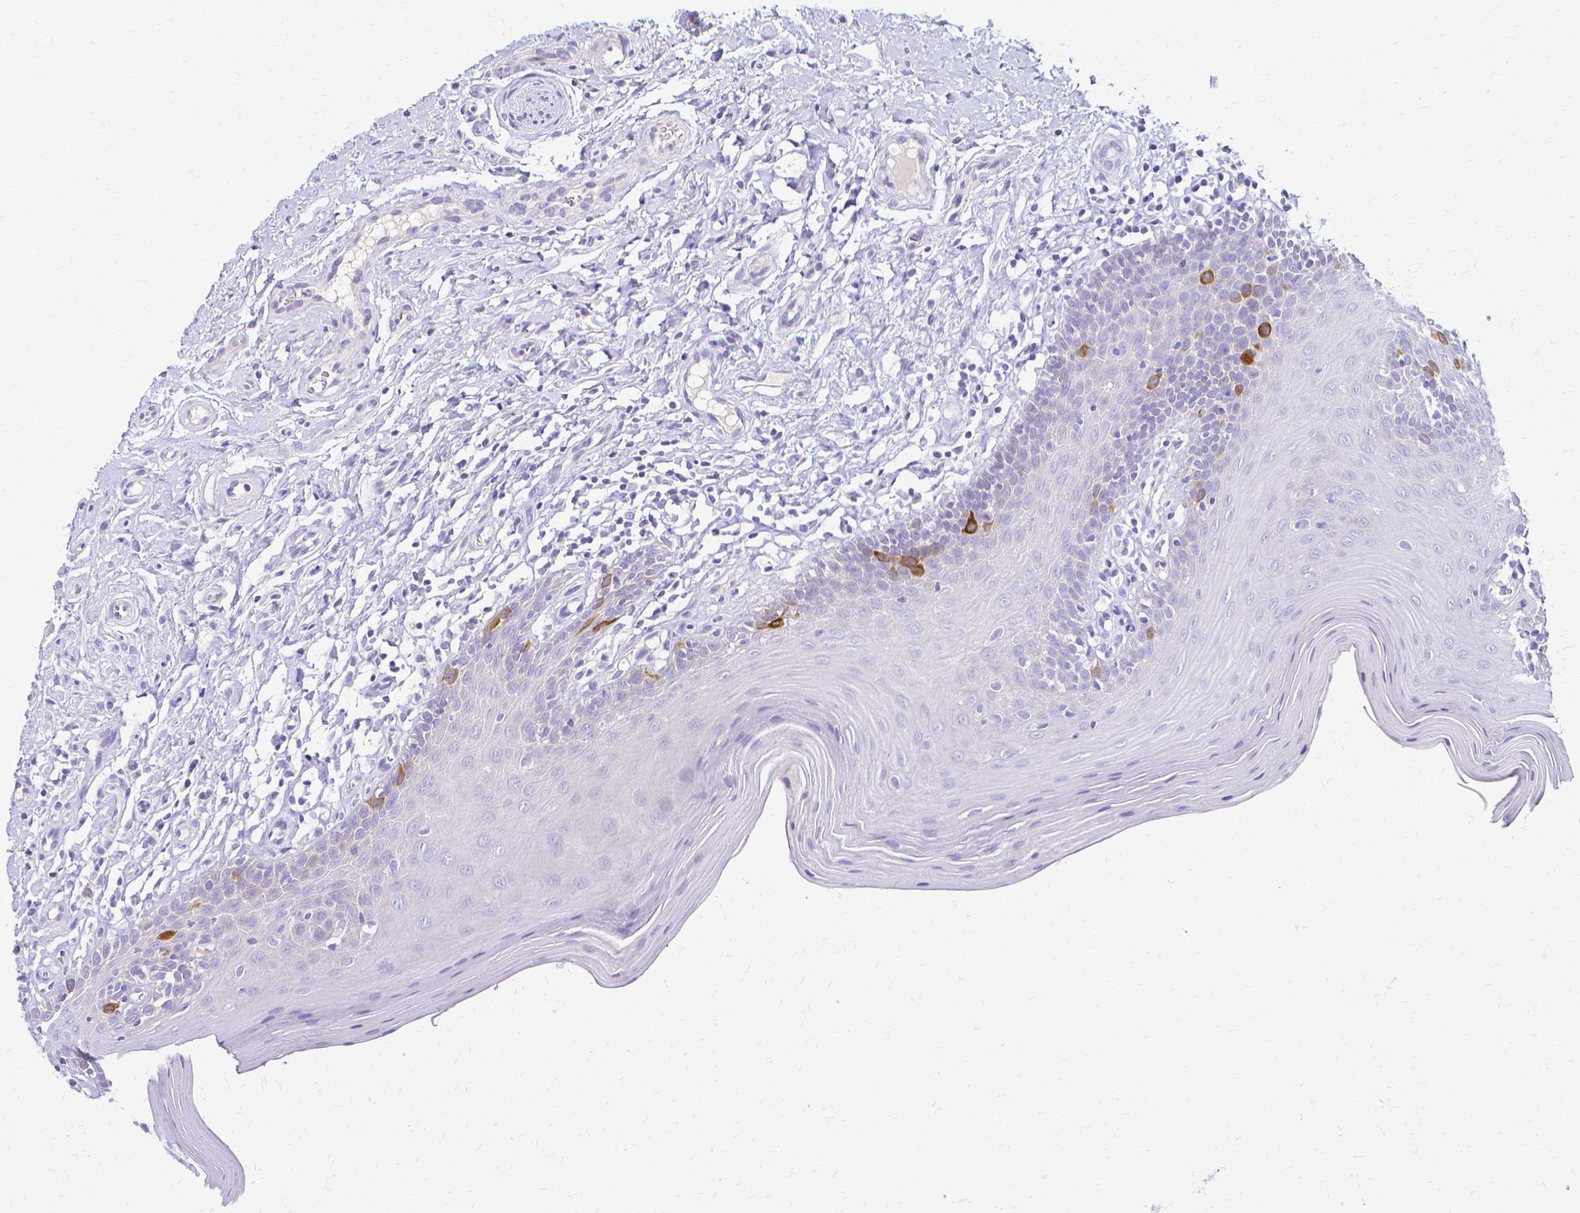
{"staining": {"intensity": "strong", "quantity": "<25%", "location": "cytoplasmic/membranous"}, "tissue": "oral mucosa", "cell_type": "Squamous epithelial cells", "image_type": "normal", "snomed": [{"axis": "morphology", "description": "Normal tissue, NOS"}, {"axis": "topography", "description": "Oral tissue"}, {"axis": "topography", "description": "Tounge, NOS"}], "caption": "Protein analysis of normal oral mucosa displays strong cytoplasmic/membranous positivity in approximately <25% of squamous epithelial cells. The staining is performed using DAB brown chromogen to label protein expression. The nuclei are counter-stained blue using hematoxylin.", "gene": "CCNB1", "patient": {"sex": "female", "age": 58}}